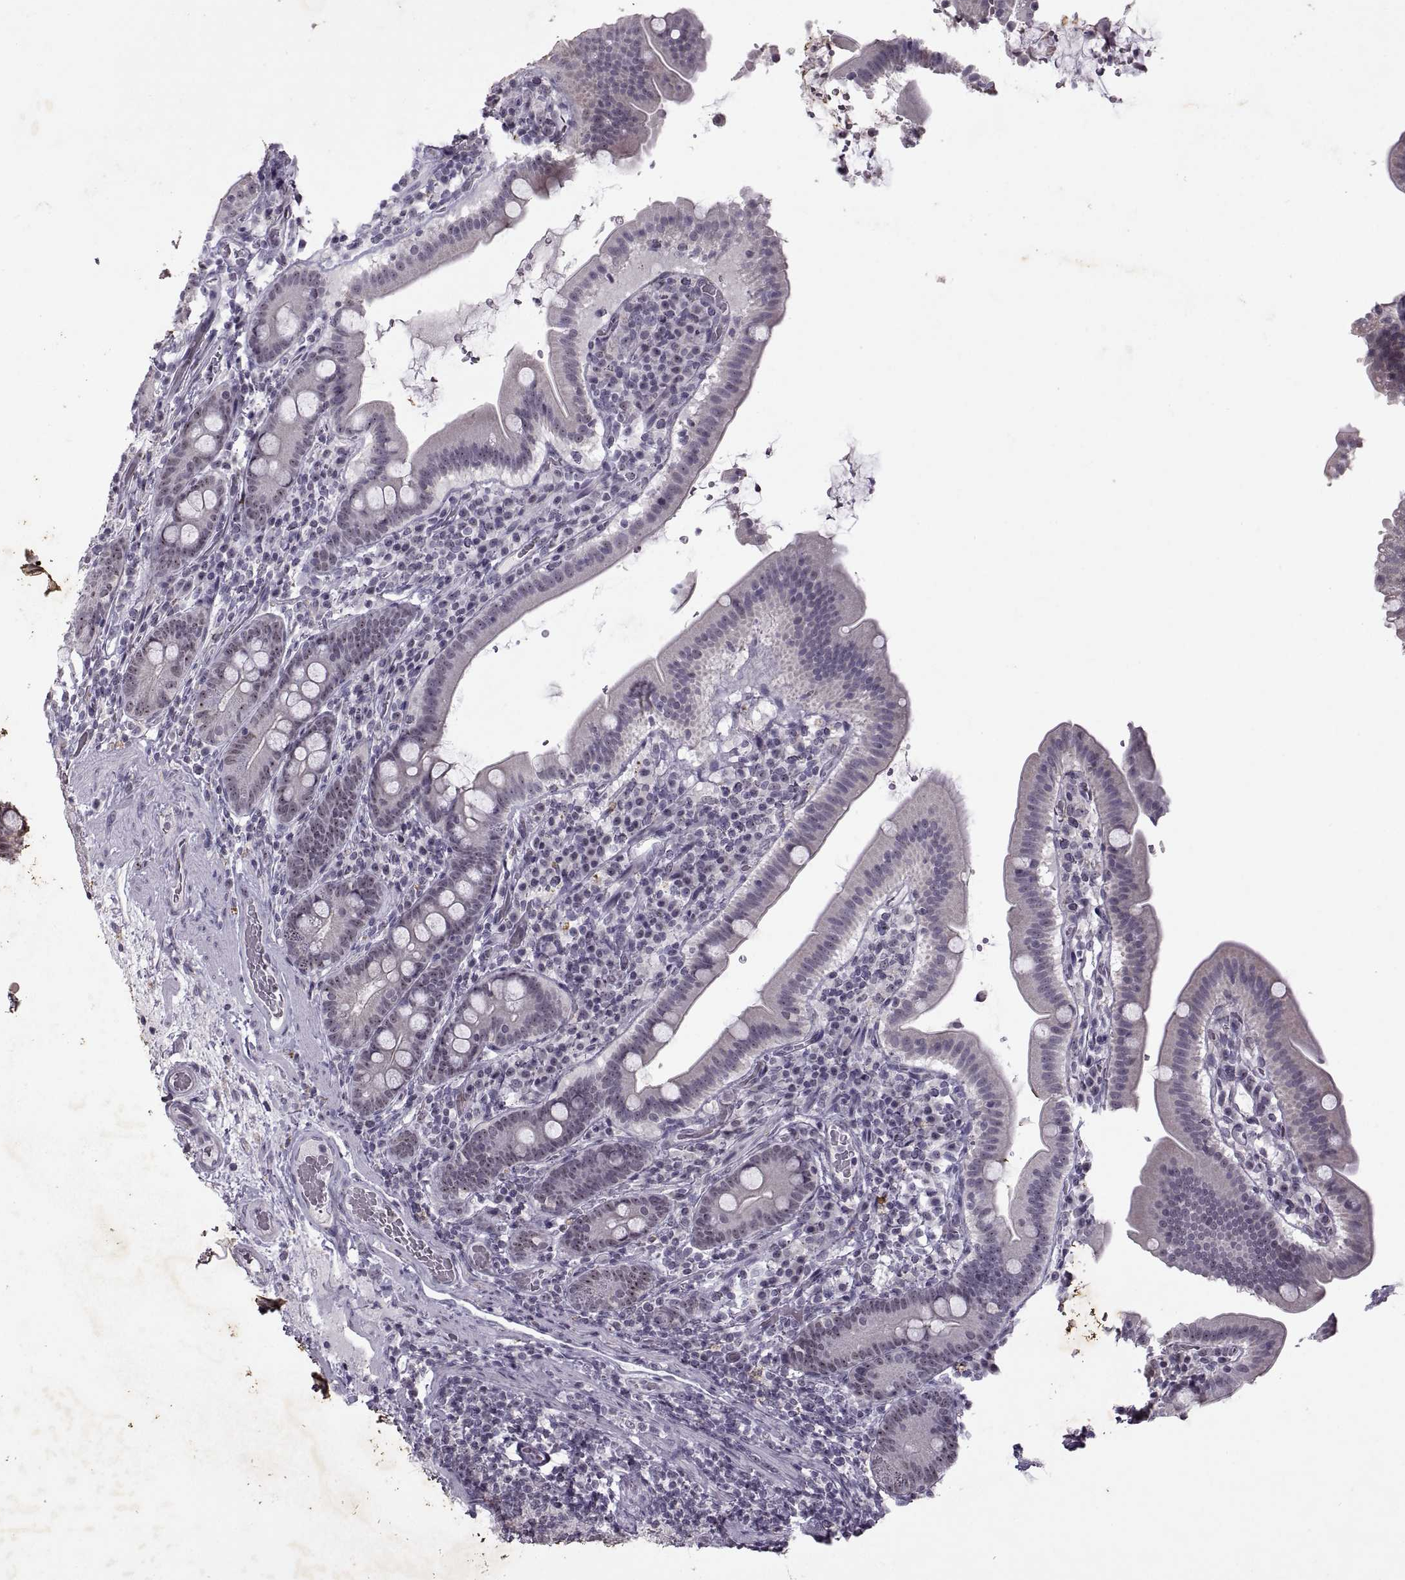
{"staining": {"intensity": "weak", "quantity": "<25%", "location": "nuclear"}, "tissue": "small intestine", "cell_type": "Glandular cells", "image_type": "normal", "snomed": [{"axis": "morphology", "description": "Normal tissue, NOS"}, {"axis": "topography", "description": "Small intestine"}], "caption": "Protein analysis of unremarkable small intestine reveals no significant positivity in glandular cells.", "gene": "SINHCAF", "patient": {"sex": "male", "age": 26}}